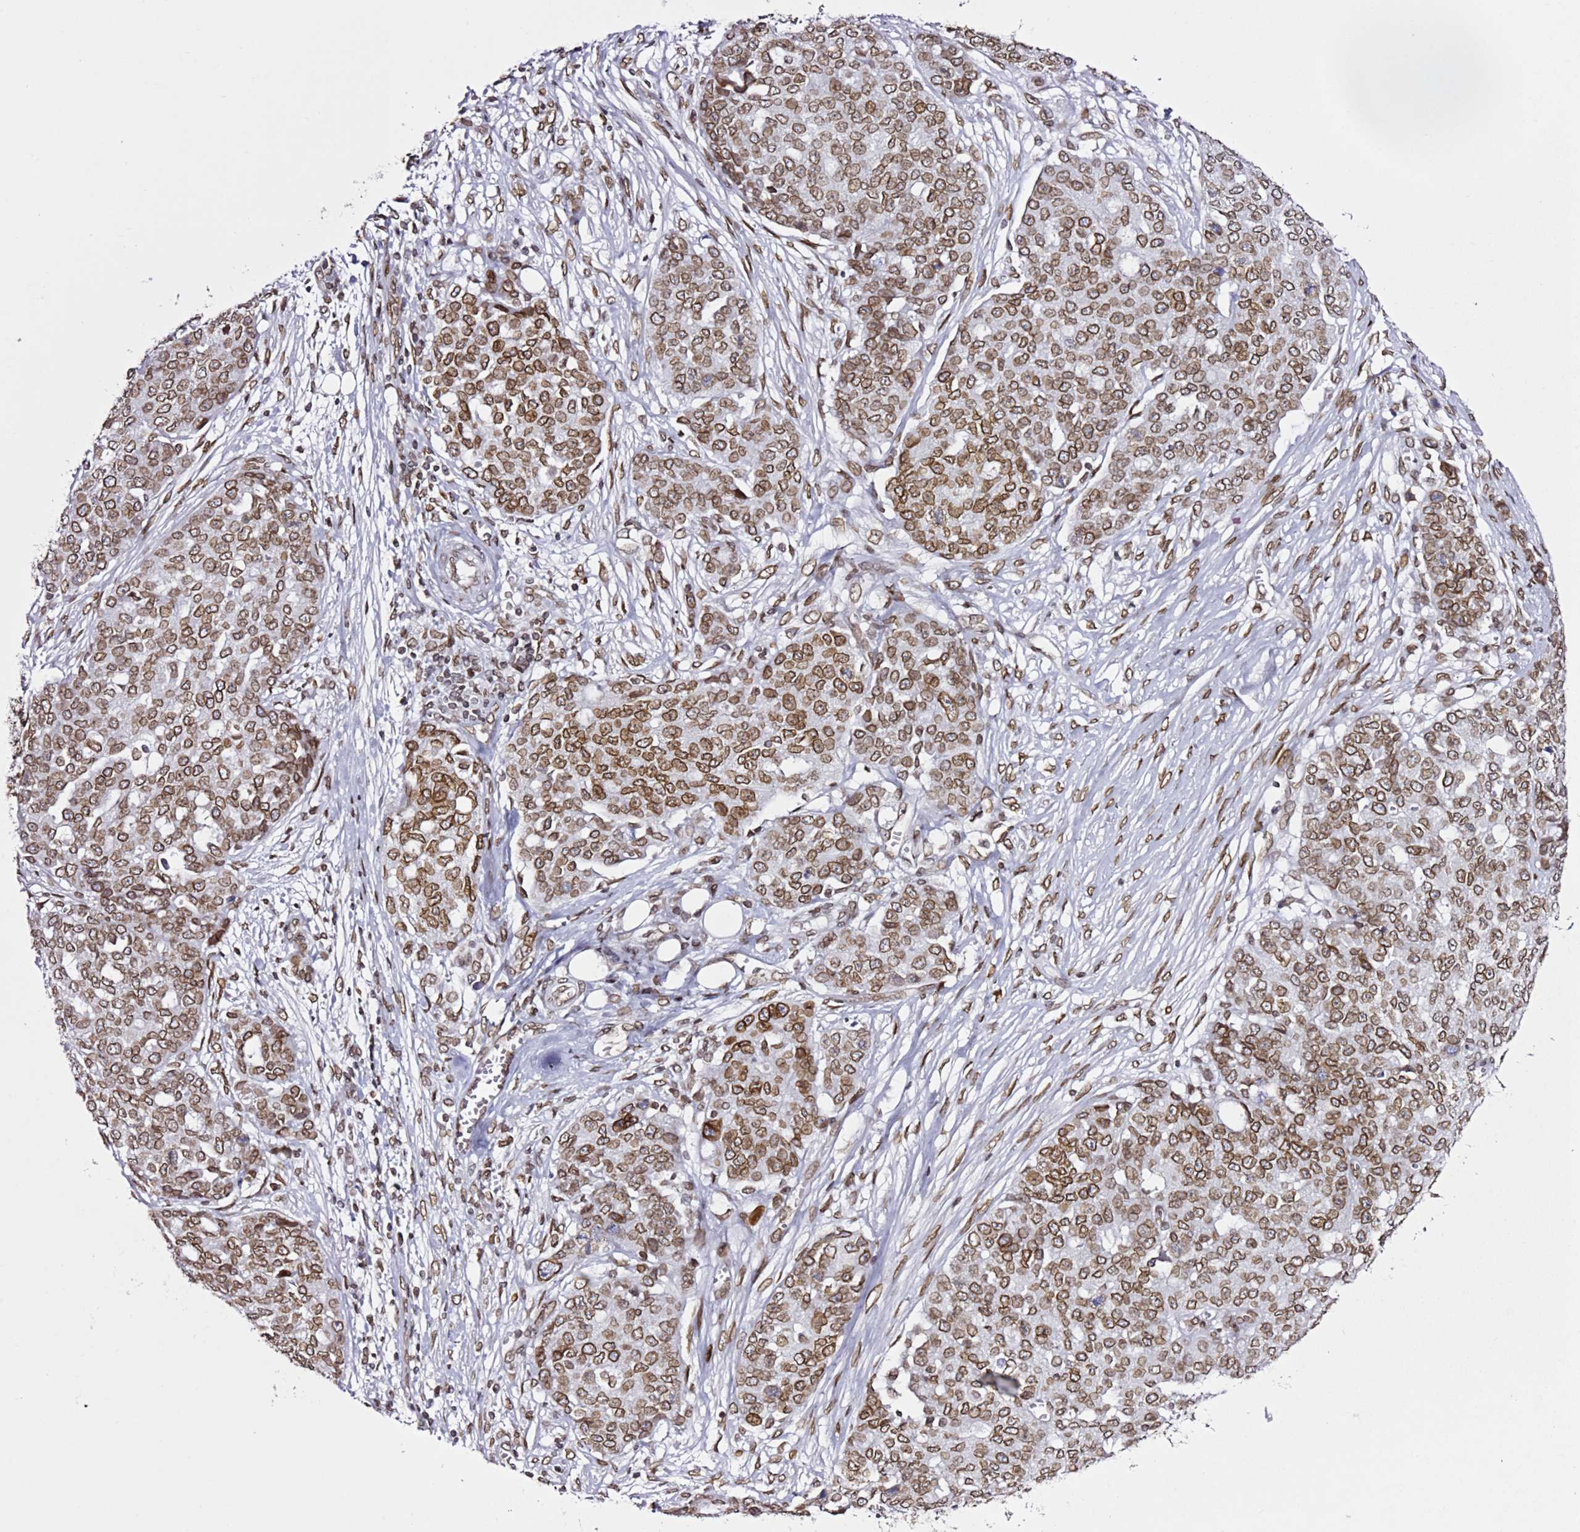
{"staining": {"intensity": "moderate", "quantity": ">75%", "location": "cytoplasmic/membranous,nuclear"}, "tissue": "ovarian cancer", "cell_type": "Tumor cells", "image_type": "cancer", "snomed": [{"axis": "morphology", "description": "Cystadenocarcinoma, serous, NOS"}, {"axis": "topography", "description": "Soft tissue"}, {"axis": "topography", "description": "Ovary"}], "caption": "This histopathology image shows immunohistochemistry staining of human ovarian cancer (serous cystadenocarcinoma), with medium moderate cytoplasmic/membranous and nuclear staining in about >75% of tumor cells.", "gene": "POU6F1", "patient": {"sex": "female", "age": 57}}